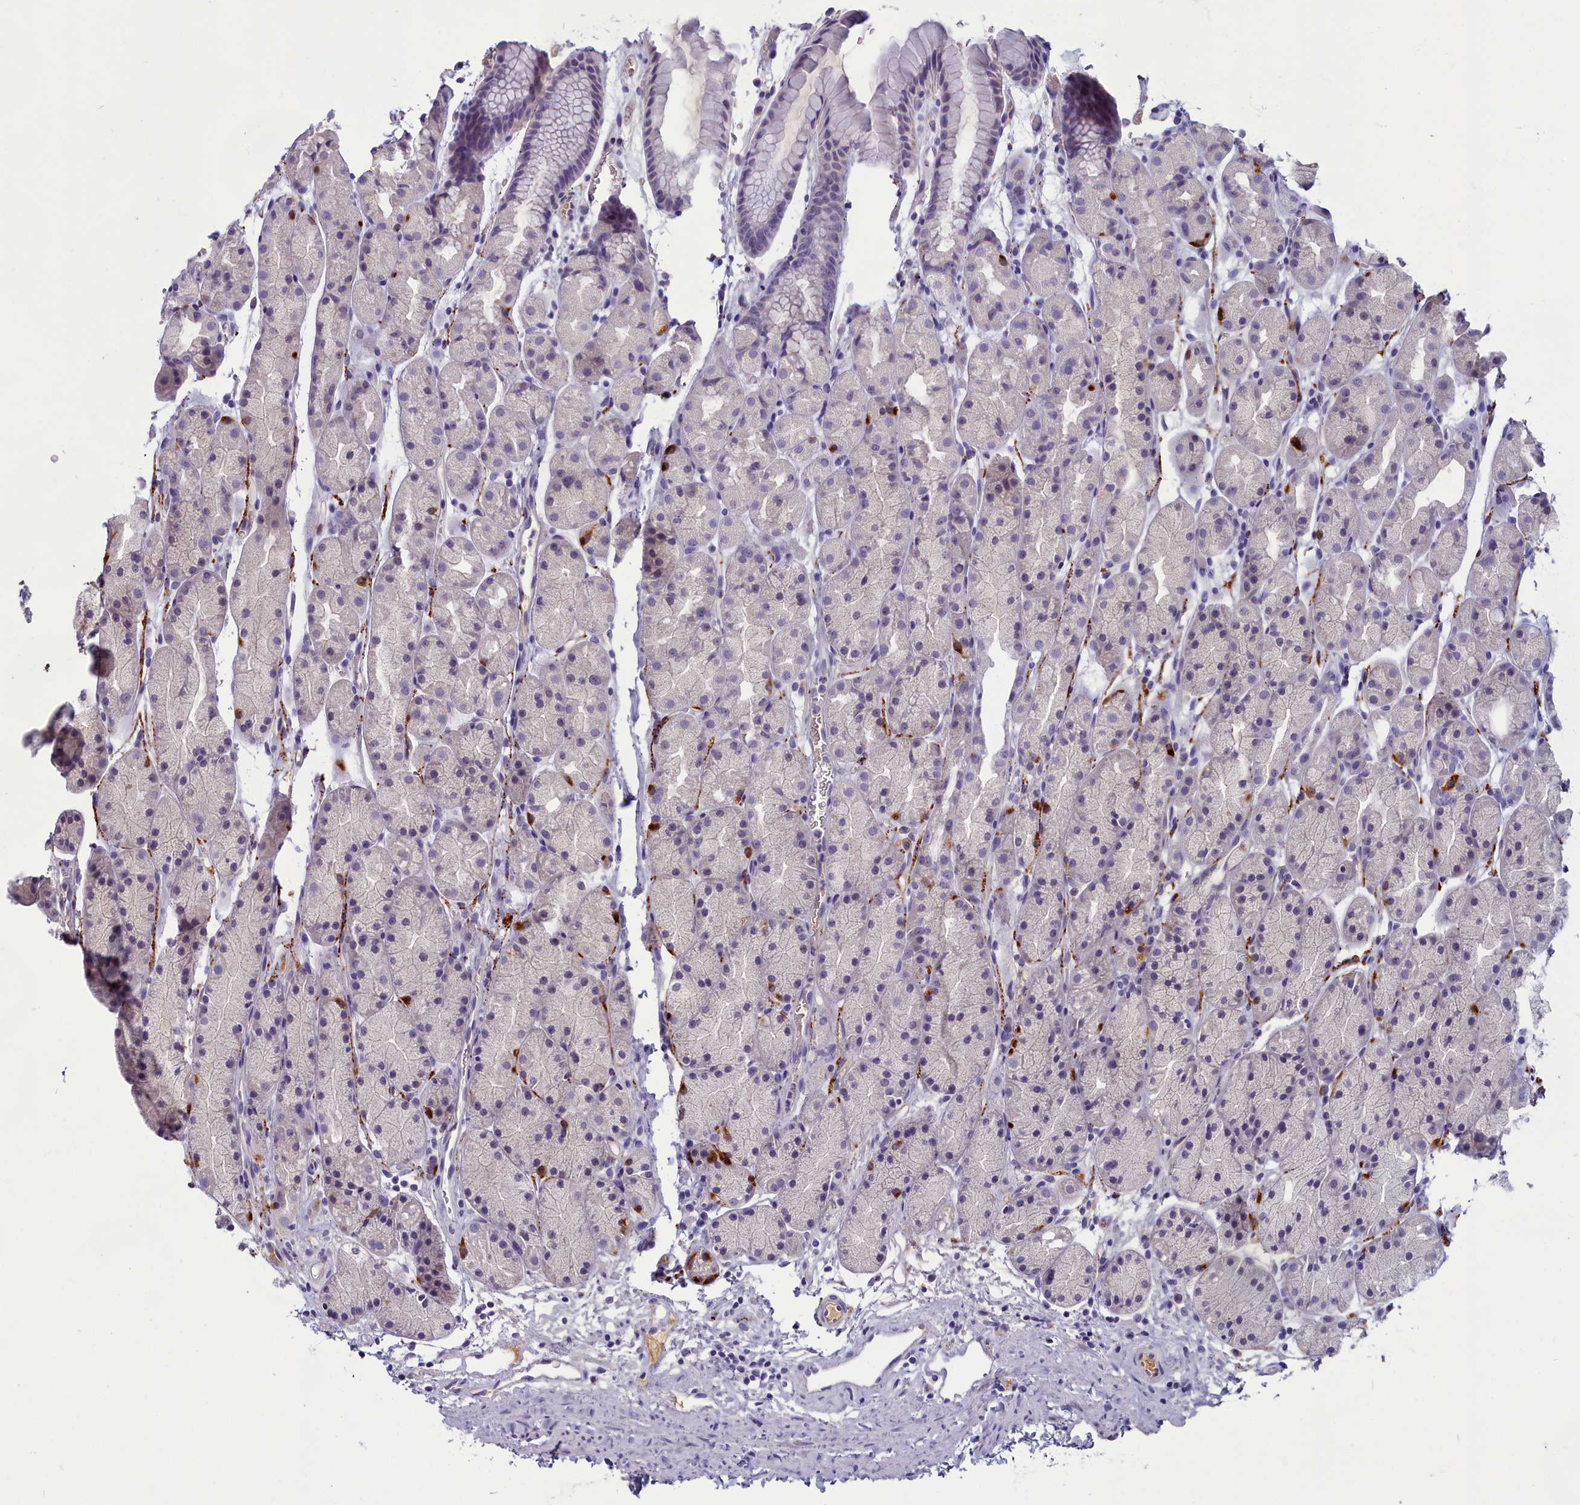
{"staining": {"intensity": "moderate", "quantity": "<25%", "location": "cytoplasmic/membranous"}, "tissue": "stomach", "cell_type": "Glandular cells", "image_type": "normal", "snomed": [{"axis": "morphology", "description": "Normal tissue, NOS"}, {"axis": "topography", "description": "Stomach, upper"}, {"axis": "topography", "description": "Stomach"}], "caption": "A brown stain shows moderate cytoplasmic/membranous positivity of a protein in glandular cells of benign human stomach.", "gene": "SV2C", "patient": {"sex": "male", "age": 47}}